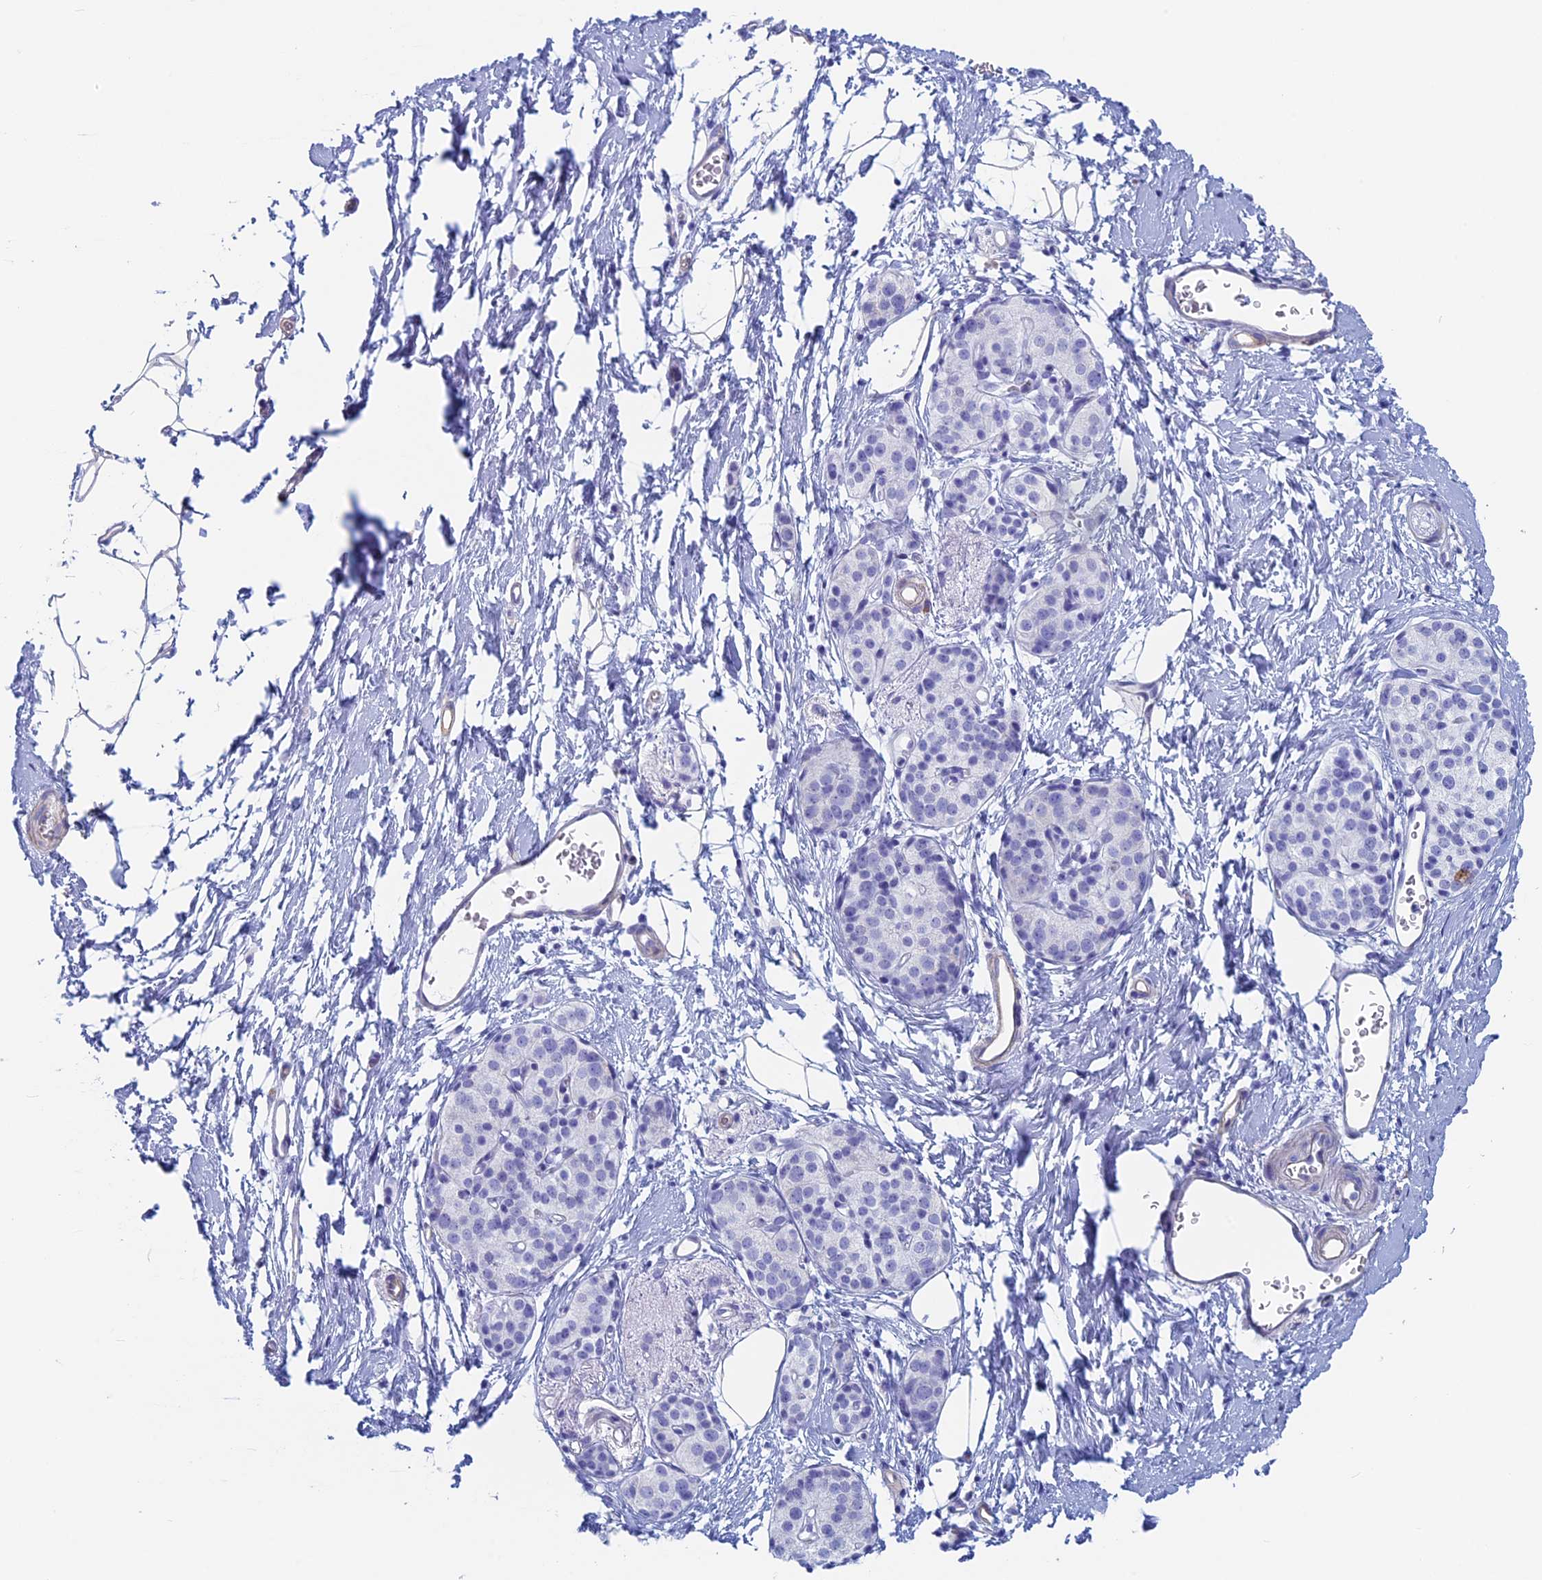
{"staining": {"intensity": "negative", "quantity": "none", "location": "none"}, "tissue": "pancreatic cancer", "cell_type": "Tumor cells", "image_type": "cancer", "snomed": [{"axis": "morphology", "description": "Adenocarcinoma, NOS"}, {"axis": "topography", "description": "Pancreas"}], "caption": "Tumor cells are negative for protein expression in human pancreatic cancer (adenocarcinoma).", "gene": "MAGEB6", "patient": {"sex": "male", "age": 50}}